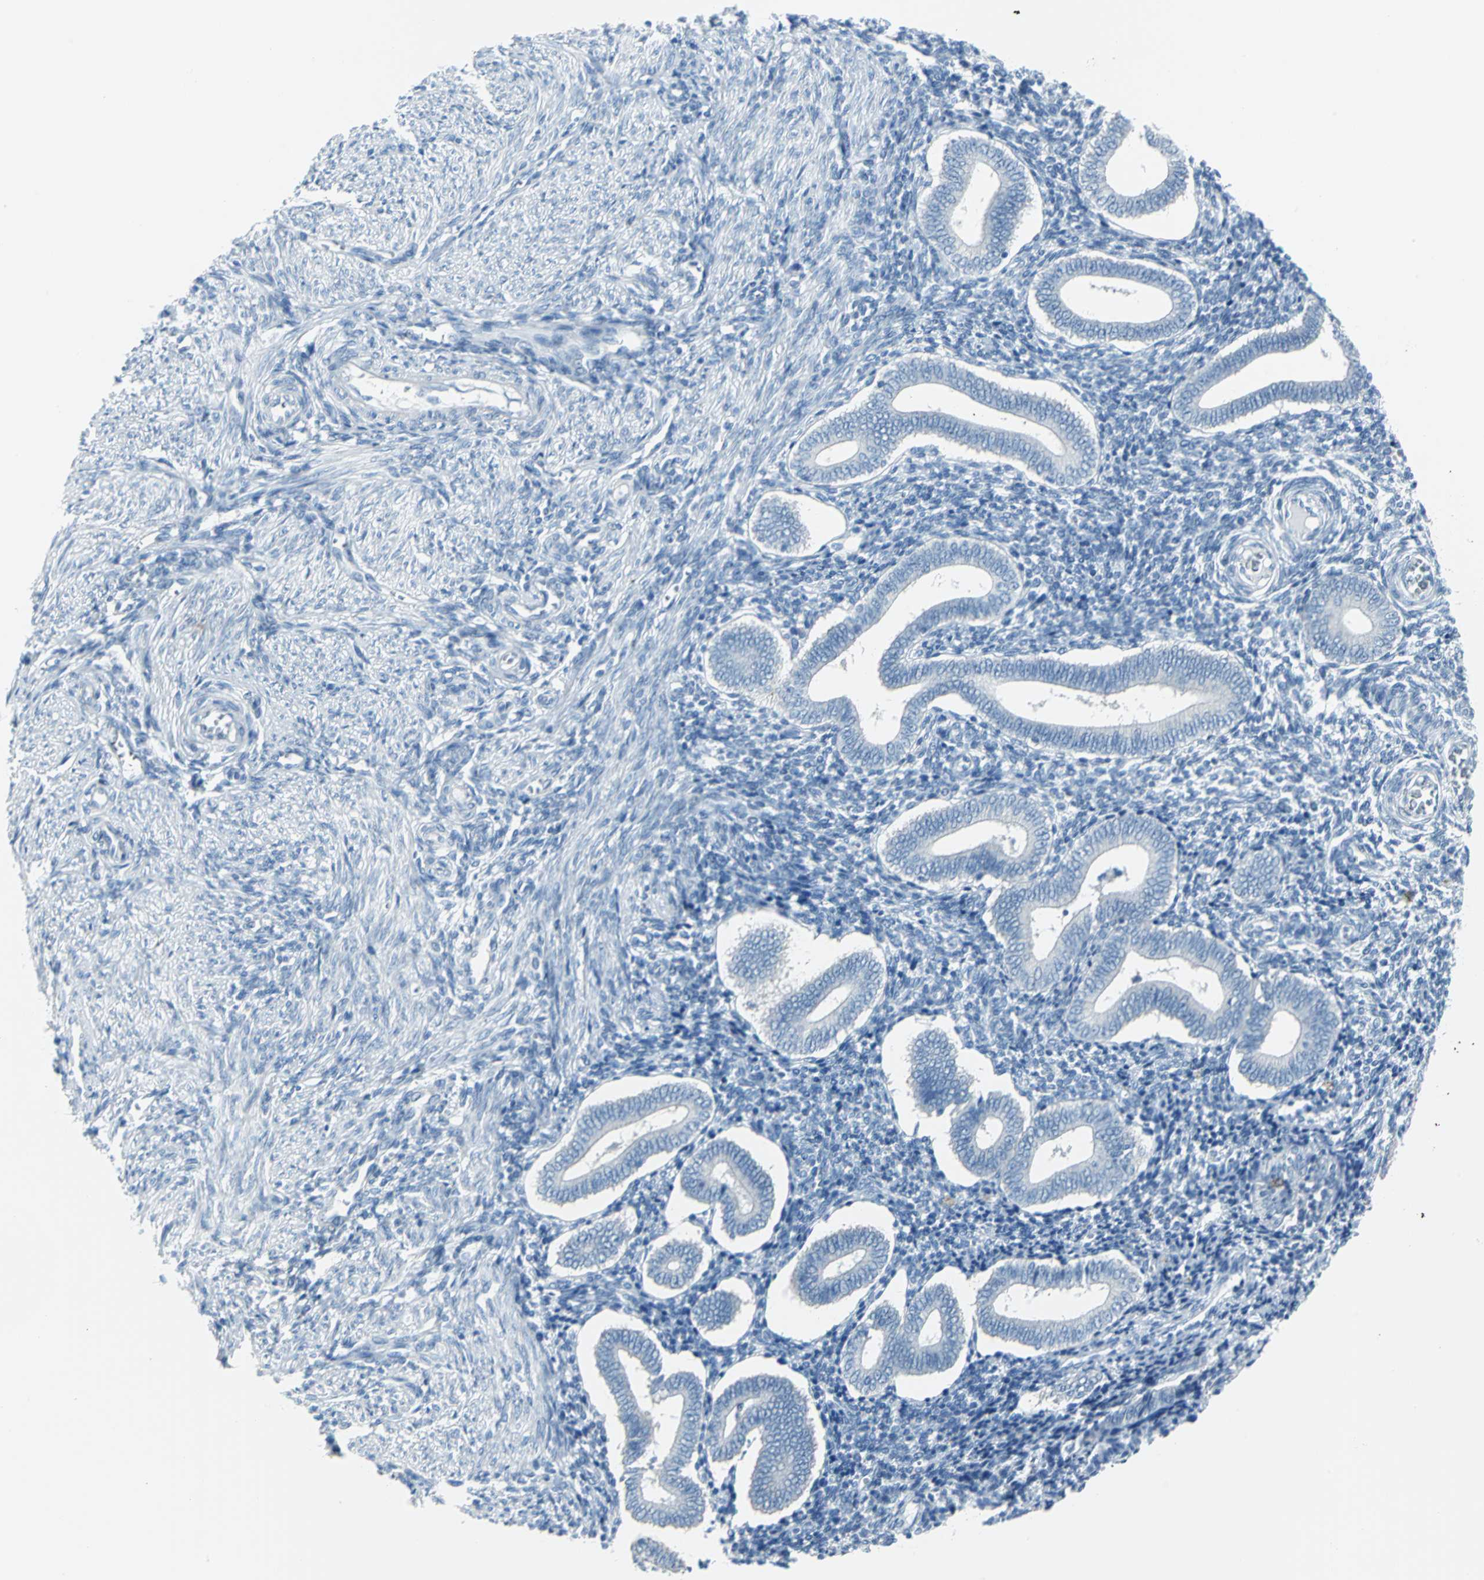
{"staining": {"intensity": "negative", "quantity": "none", "location": "none"}, "tissue": "endometrium", "cell_type": "Cells in endometrial stroma", "image_type": "normal", "snomed": [{"axis": "morphology", "description": "Normal tissue, NOS"}, {"axis": "topography", "description": "Uterus"}, {"axis": "topography", "description": "Endometrium"}], "caption": "Endometrium was stained to show a protein in brown. There is no significant expression in cells in endometrial stroma.", "gene": "DNAI2", "patient": {"sex": "female", "age": 33}}